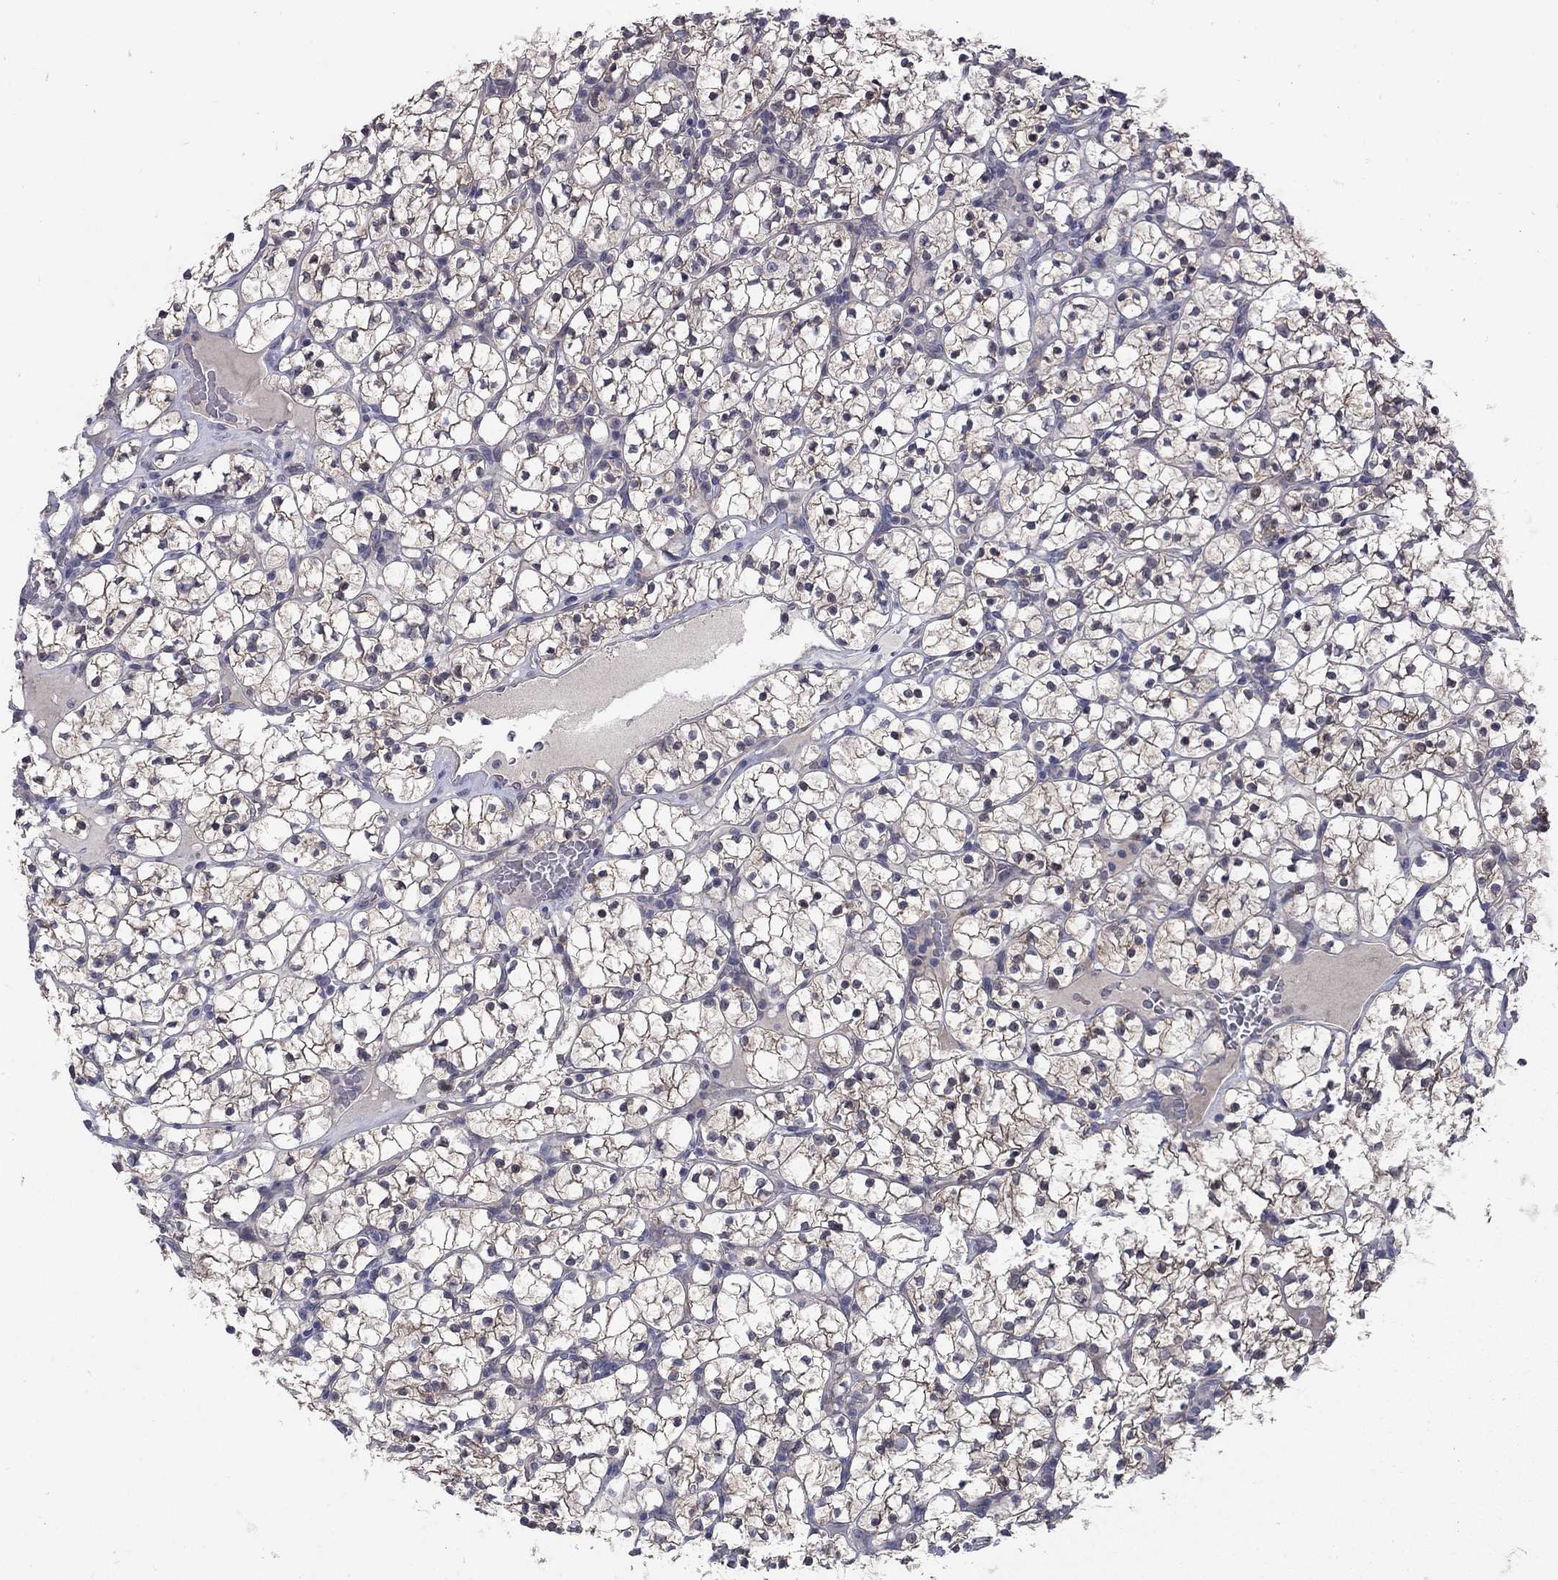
{"staining": {"intensity": "negative", "quantity": "none", "location": "none"}, "tissue": "renal cancer", "cell_type": "Tumor cells", "image_type": "cancer", "snomed": [{"axis": "morphology", "description": "Adenocarcinoma, NOS"}, {"axis": "topography", "description": "Kidney"}], "caption": "This is a image of immunohistochemistry (IHC) staining of adenocarcinoma (renal), which shows no staining in tumor cells.", "gene": "FAM3B", "patient": {"sex": "female", "age": 89}}